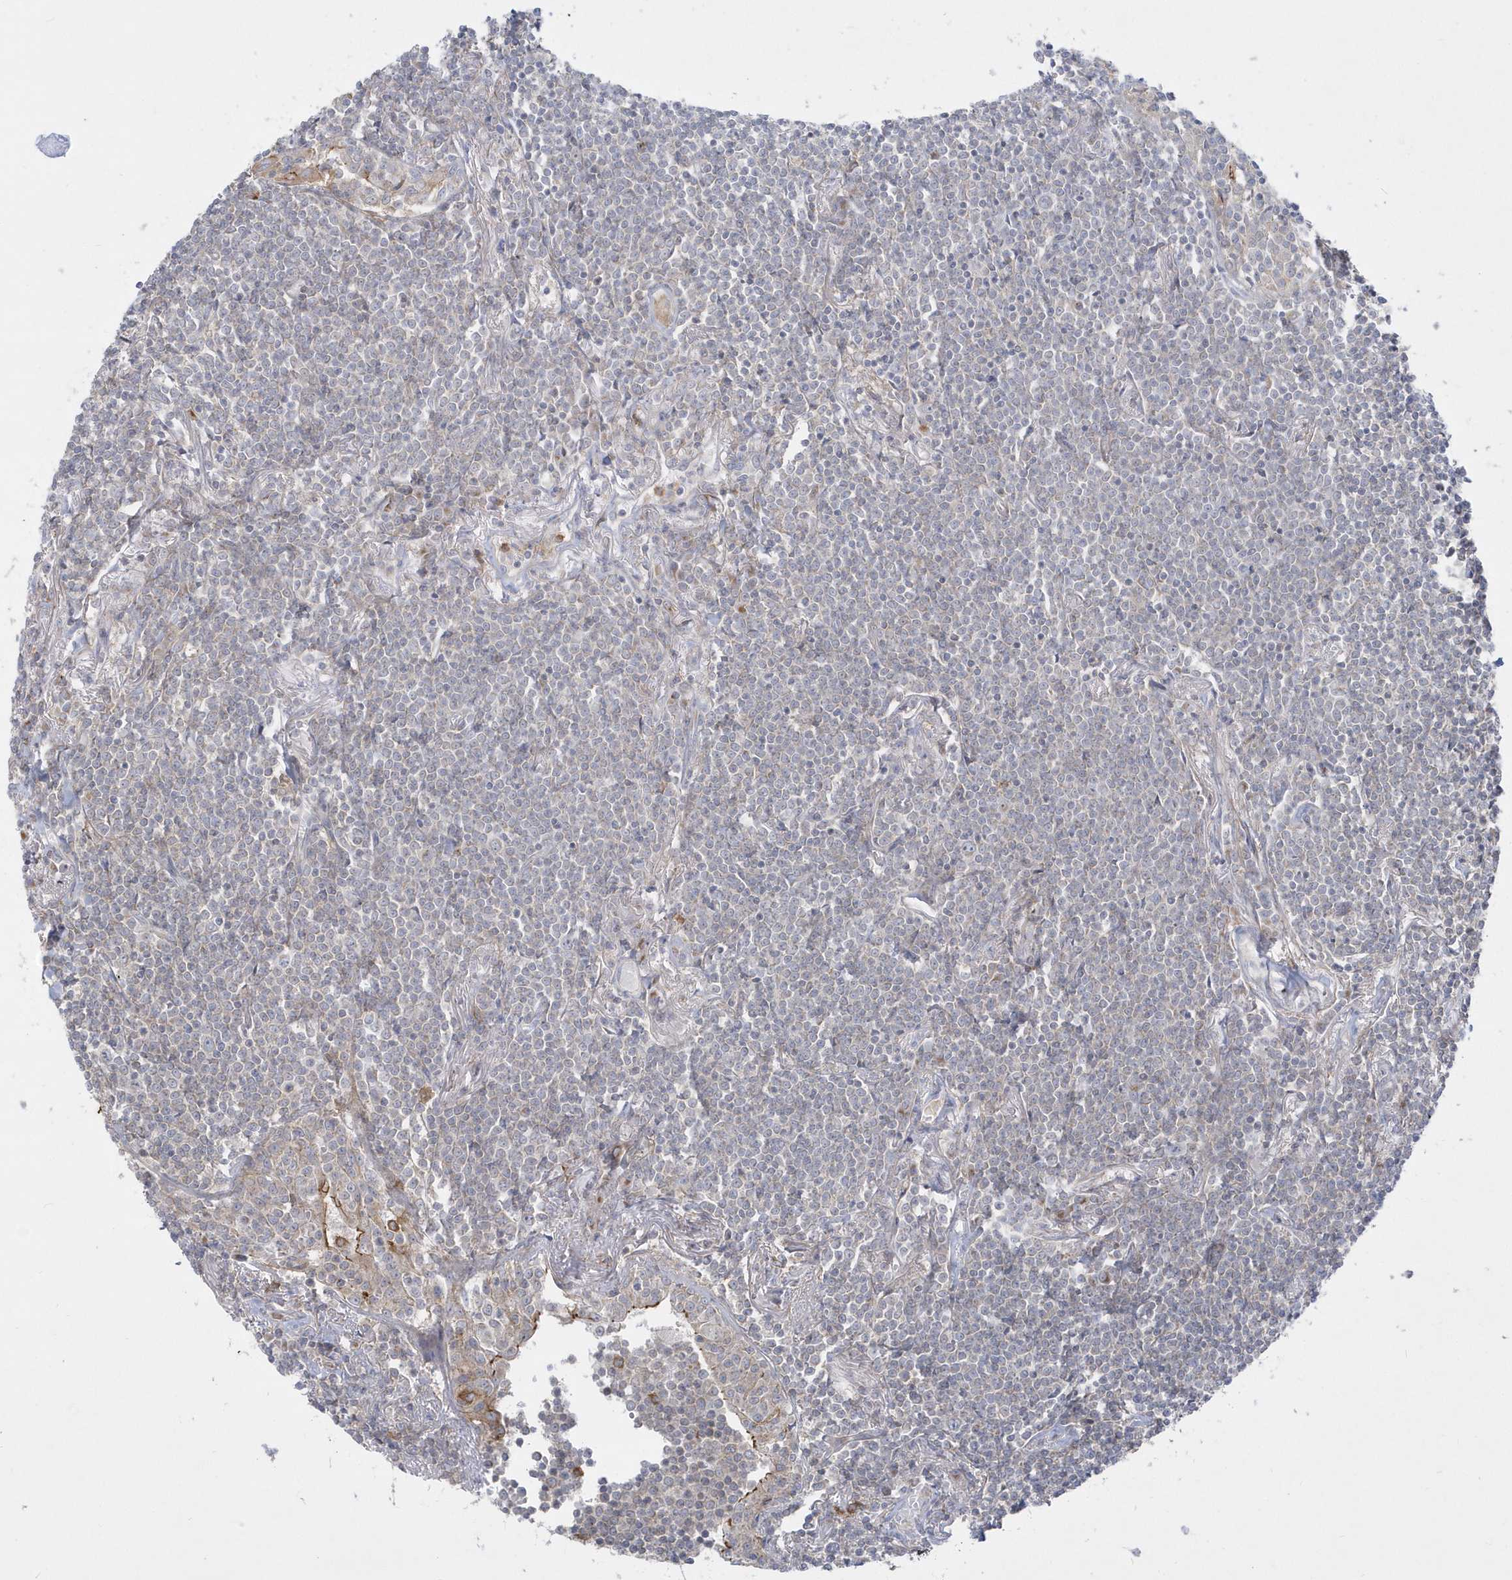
{"staining": {"intensity": "negative", "quantity": "none", "location": "none"}, "tissue": "lymphoma", "cell_type": "Tumor cells", "image_type": "cancer", "snomed": [{"axis": "morphology", "description": "Malignant lymphoma, non-Hodgkin's type, Low grade"}, {"axis": "topography", "description": "Lung"}], "caption": "This histopathology image is of low-grade malignant lymphoma, non-Hodgkin's type stained with IHC to label a protein in brown with the nuclei are counter-stained blue. There is no expression in tumor cells.", "gene": "DNAJC18", "patient": {"sex": "female", "age": 71}}